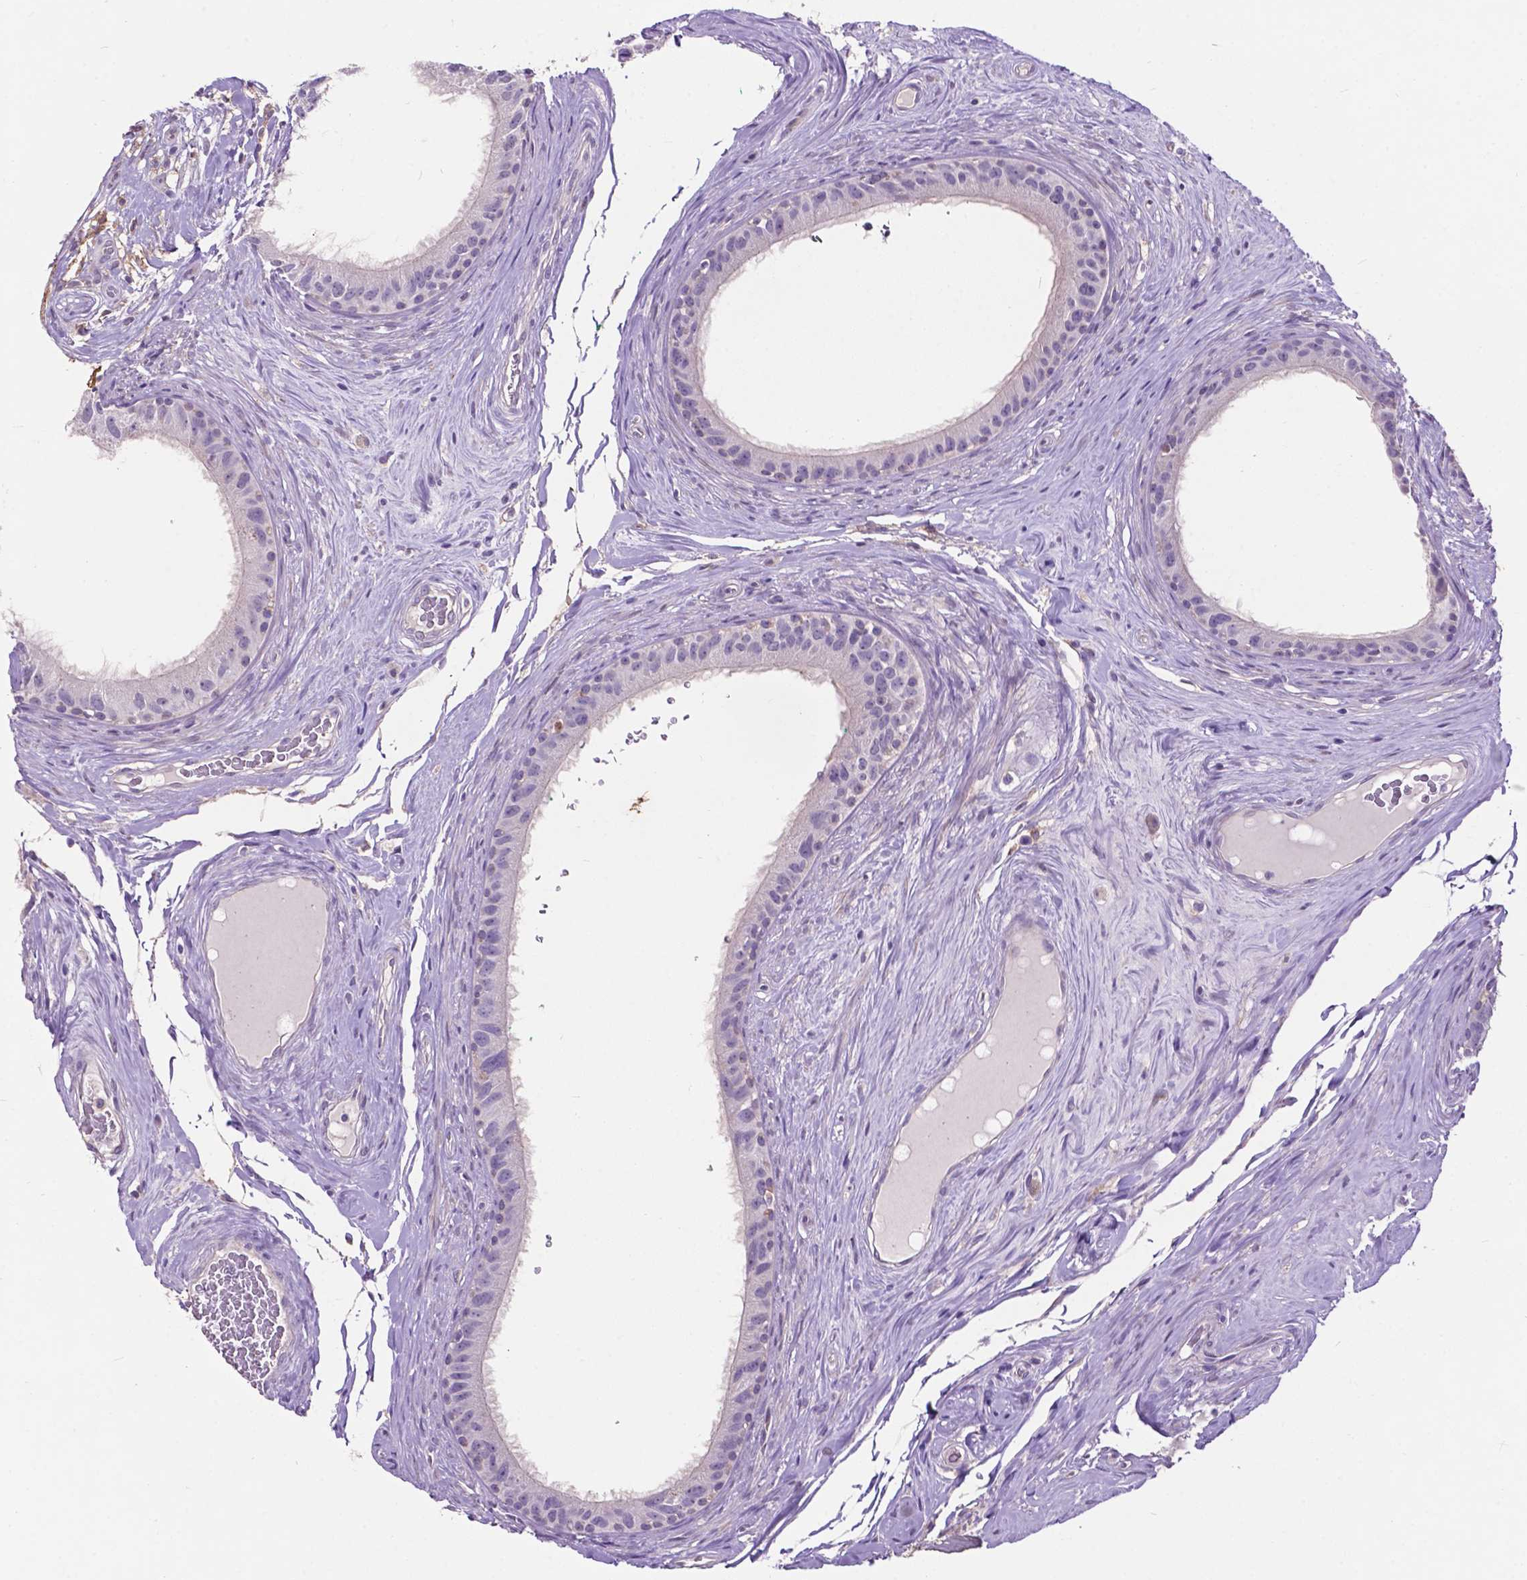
{"staining": {"intensity": "negative", "quantity": "none", "location": "none"}, "tissue": "epididymis", "cell_type": "Glandular cells", "image_type": "normal", "snomed": [{"axis": "morphology", "description": "Normal tissue, NOS"}, {"axis": "topography", "description": "Epididymis"}], "caption": "This is an immunohistochemistry (IHC) photomicrograph of benign epididymis. There is no positivity in glandular cells.", "gene": "PLSCR1", "patient": {"sex": "male", "age": 59}}